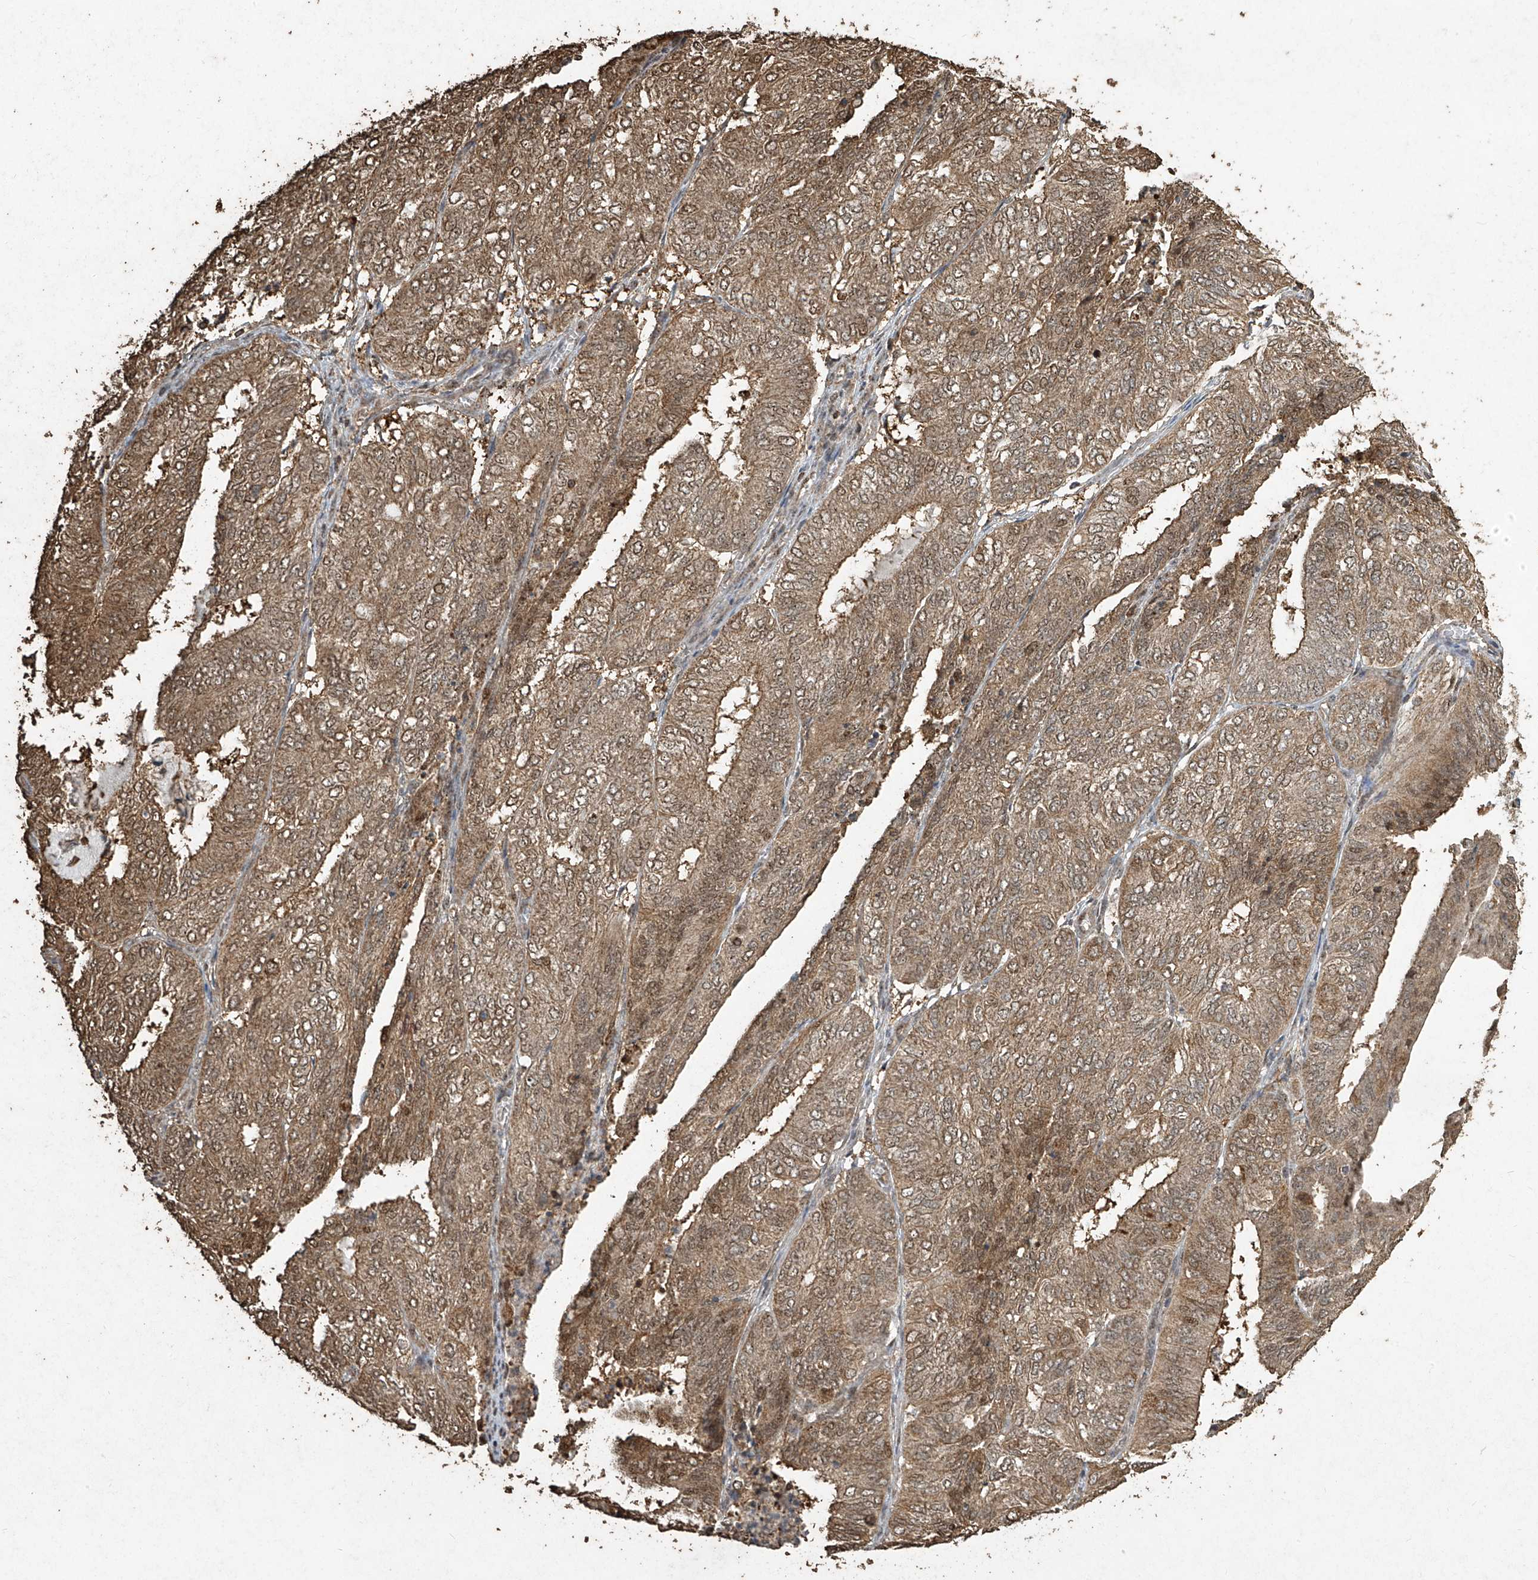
{"staining": {"intensity": "weak", "quantity": "25%-75%", "location": "cytoplasmic/membranous,nuclear"}, "tissue": "endometrial cancer", "cell_type": "Tumor cells", "image_type": "cancer", "snomed": [{"axis": "morphology", "description": "Adenocarcinoma, NOS"}, {"axis": "topography", "description": "Uterus"}], "caption": "Protein staining by immunohistochemistry demonstrates weak cytoplasmic/membranous and nuclear staining in approximately 25%-75% of tumor cells in endometrial cancer (adenocarcinoma). (Stains: DAB (3,3'-diaminobenzidine) in brown, nuclei in blue, Microscopy: brightfield microscopy at high magnification).", "gene": "ERBB3", "patient": {"sex": "female", "age": 60}}